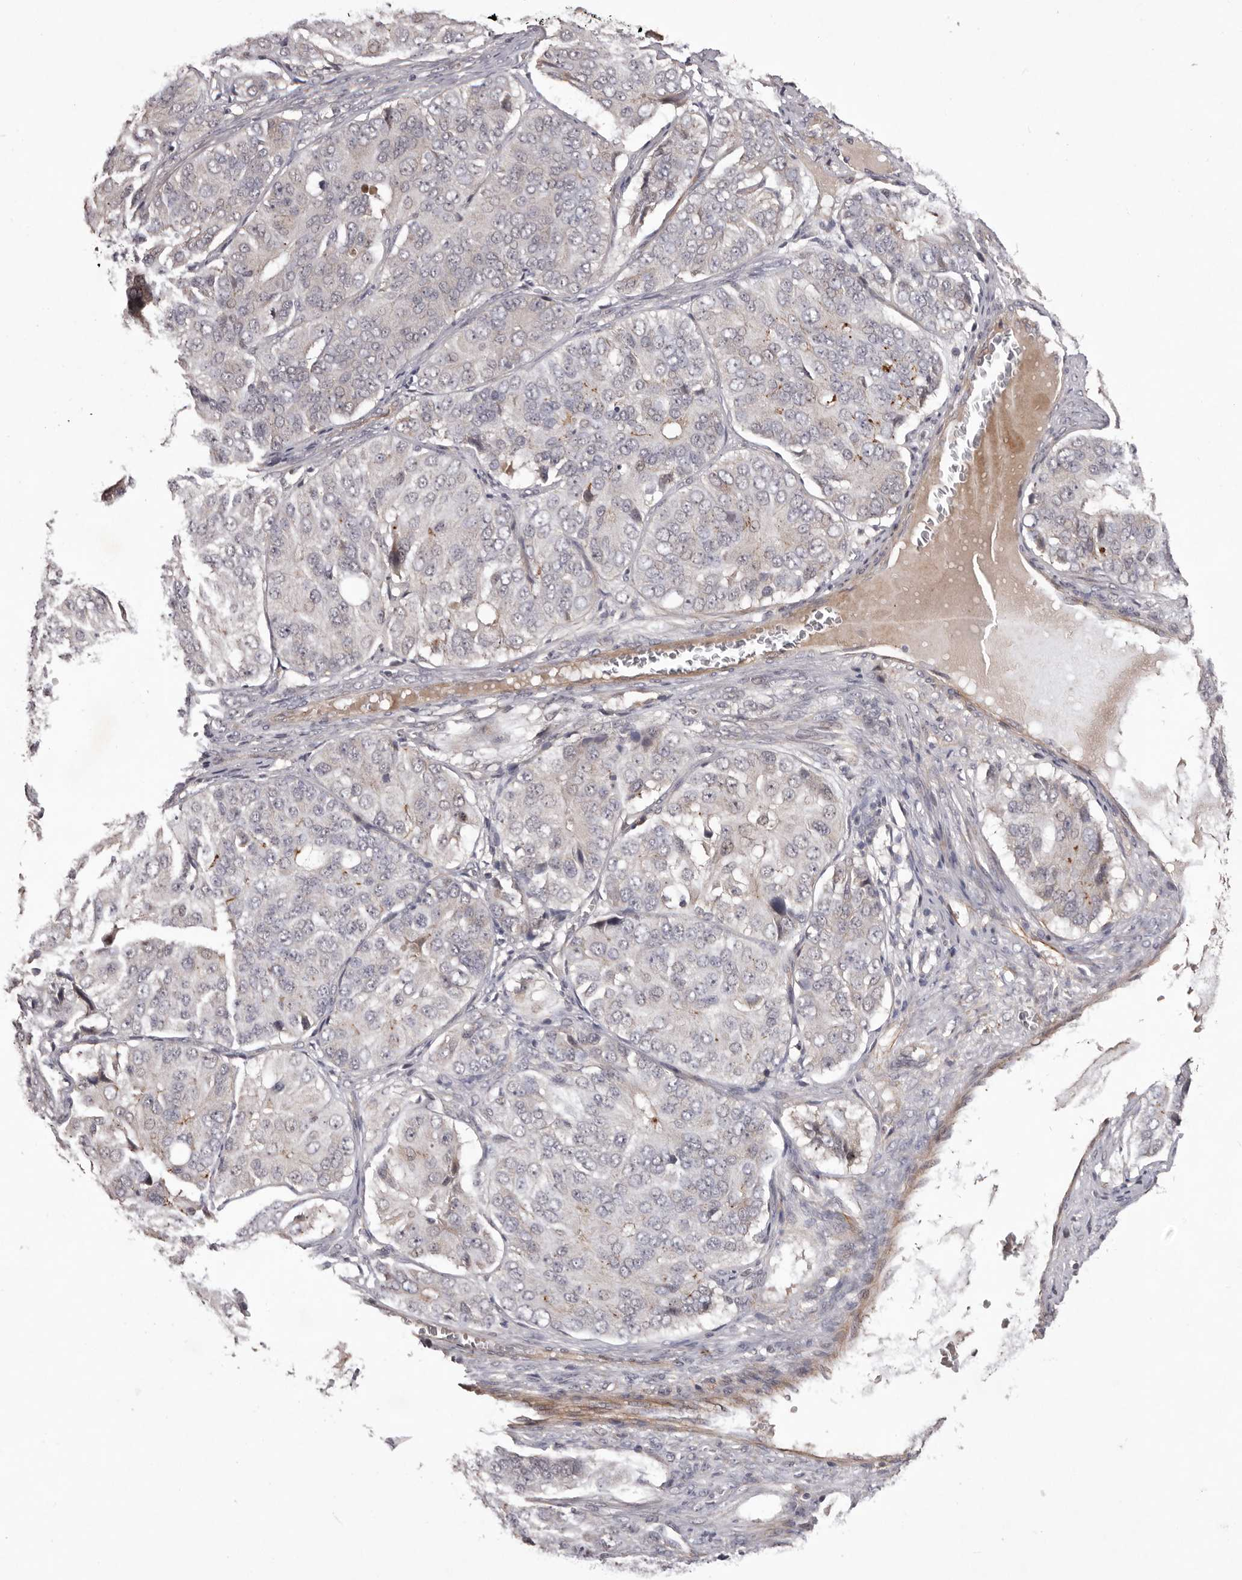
{"staining": {"intensity": "negative", "quantity": "none", "location": "none"}, "tissue": "ovarian cancer", "cell_type": "Tumor cells", "image_type": "cancer", "snomed": [{"axis": "morphology", "description": "Carcinoma, endometroid"}, {"axis": "topography", "description": "Ovary"}], "caption": "Immunohistochemistry of ovarian cancer (endometroid carcinoma) demonstrates no positivity in tumor cells.", "gene": "HBS1L", "patient": {"sex": "female", "age": 51}}